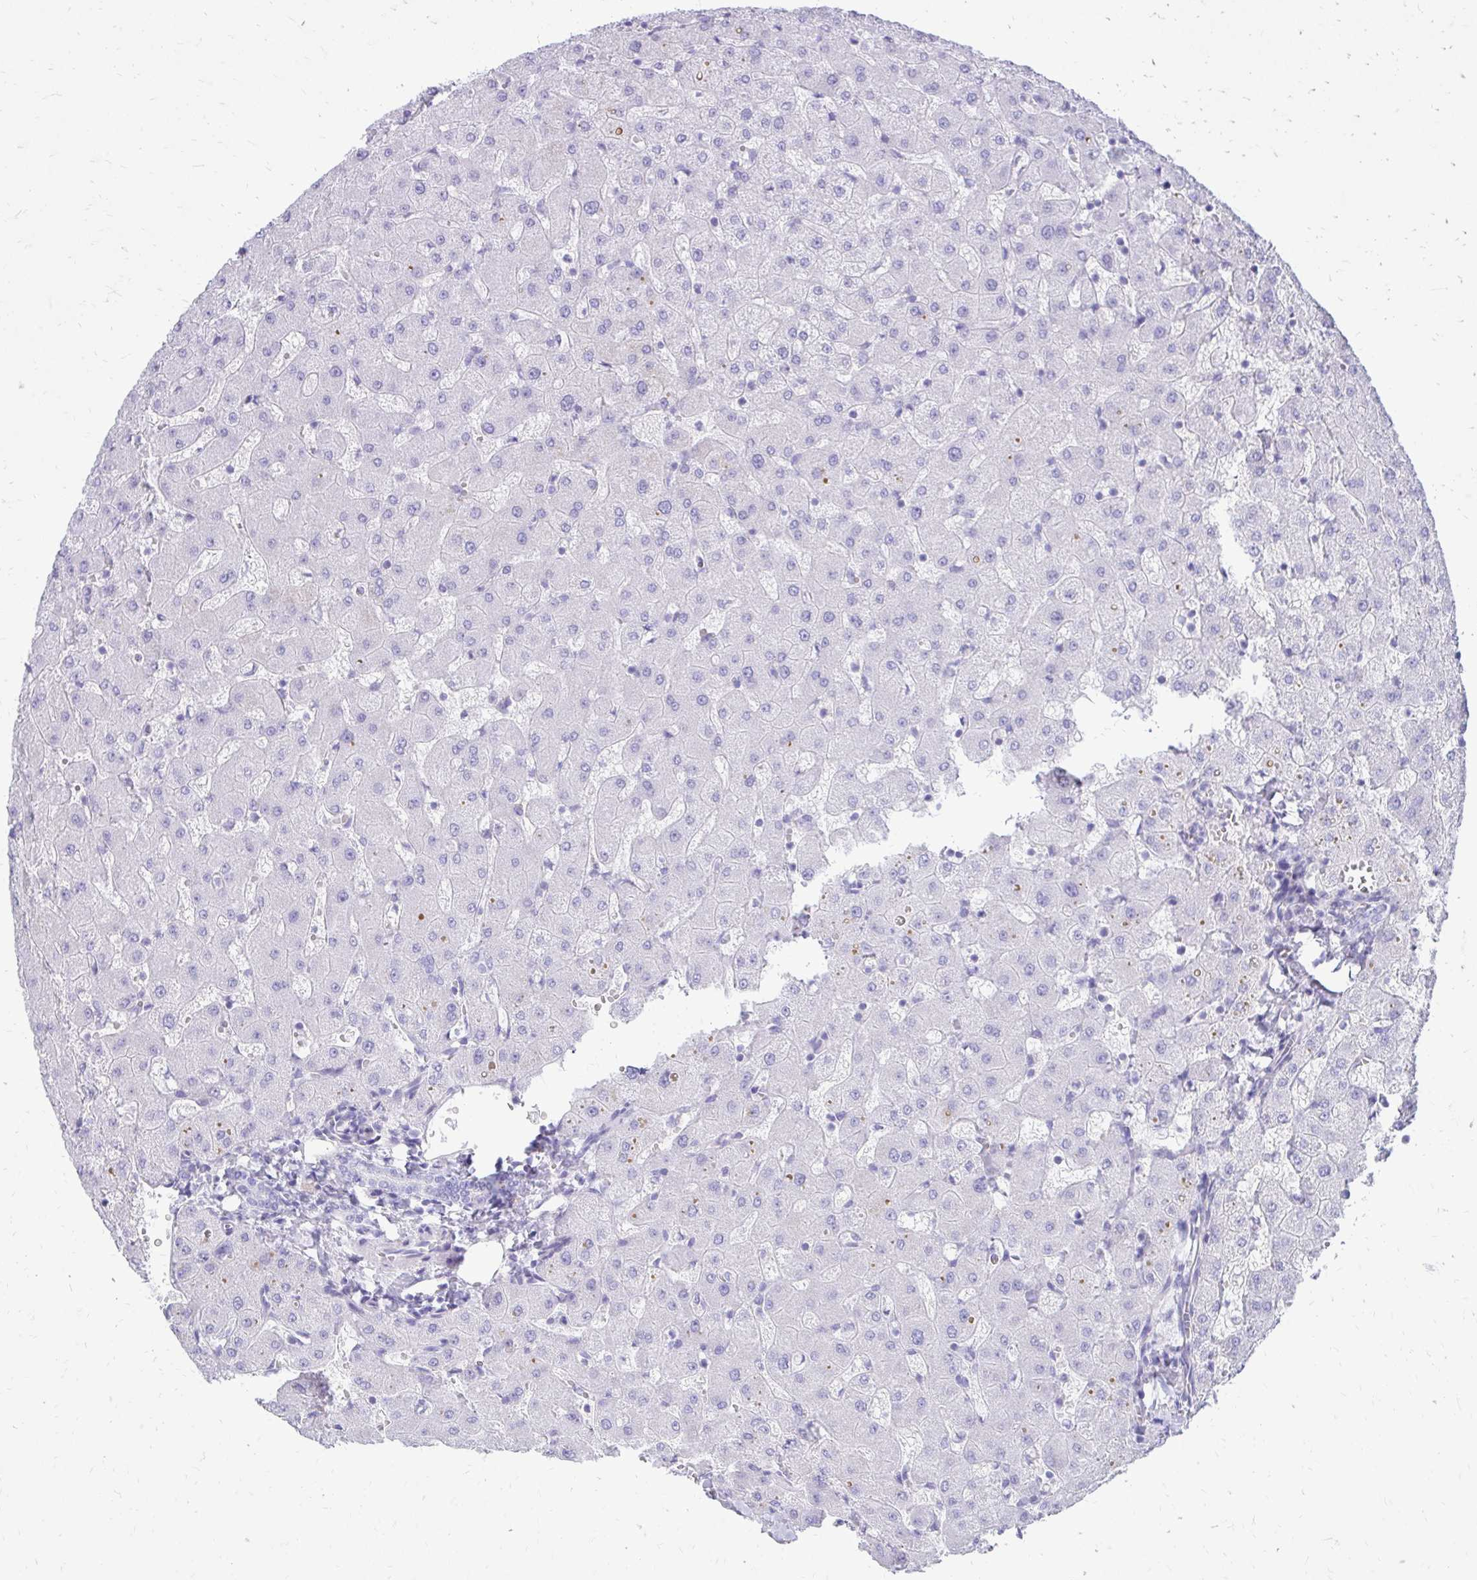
{"staining": {"intensity": "negative", "quantity": "none", "location": "none"}, "tissue": "liver", "cell_type": "Cholangiocytes", "image_type": "normal", "snomed": [{"axis": "morphology", "description": "Normal tissue, NOS"}, {"axis": "topography", "description": "Liver"}], "caption": "IHC micrograph of normal liver stained for a protein (brown), which demonstrates no positivity in cholangiocytes.", "gene": "SIGLEC11", "patient": {"sex": "female", "age": 63}}